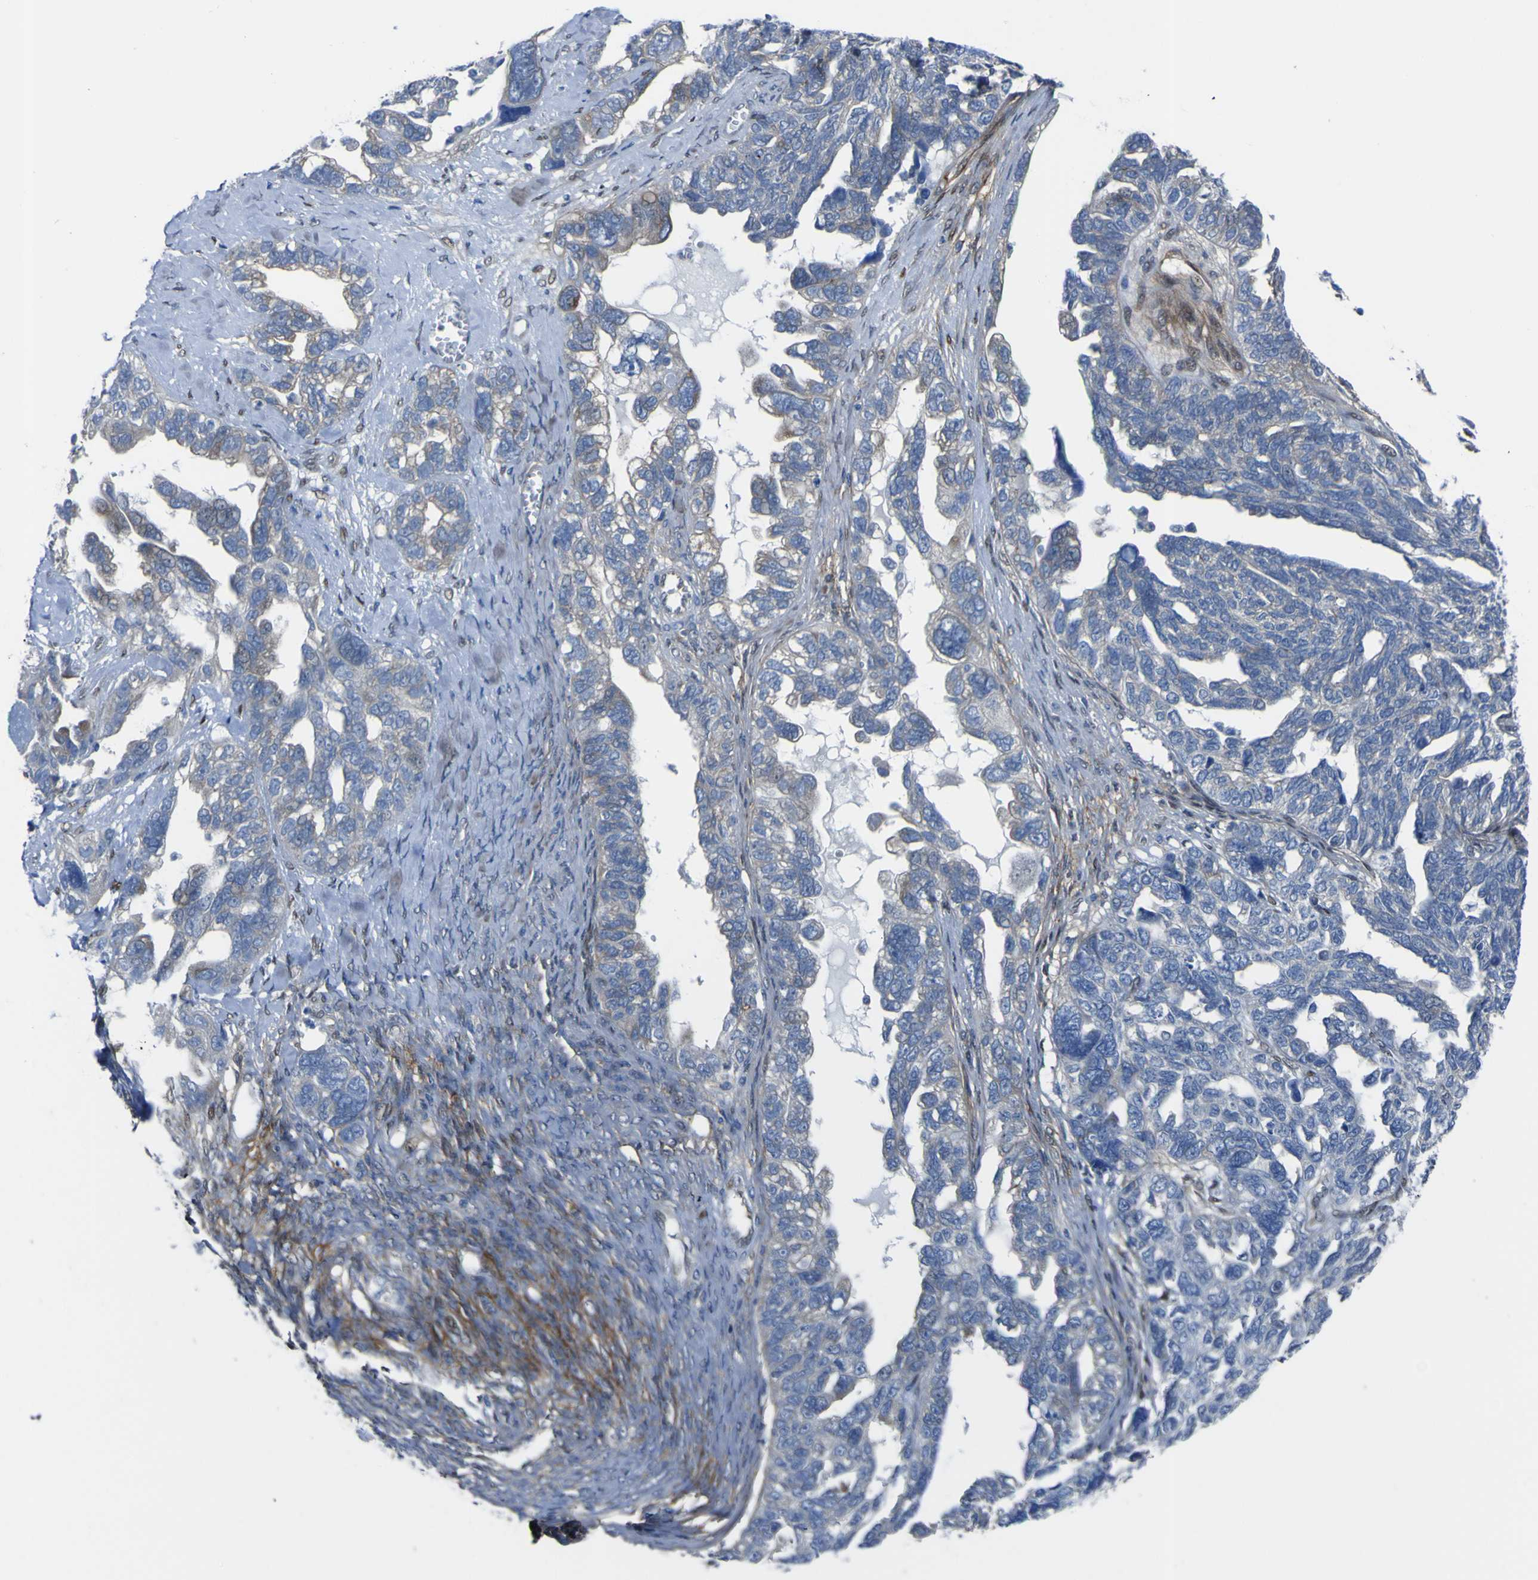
{"staining": {"intensity": "moderate", "quantity": "<25%", "location": "cytoplasmic/membranous"}, "tissue": "ovarian cancer", "cell_type": "Tumor cells", "image_type": "cancer", "snomed": [{"axis": "morphology", "description": "Cystadenocarcinoma, serous, NOS"}, {"axis": "topography", "description": "Ovary"}], "caption": "About <25% of tumor cells in ovarian cancer (serous cystadenocarcinoma) show moderate cytoplasmic/membranous protein expression as visualized by brown immunohistochemical staining.", "gene": "LRRN1", "patient": {"sex": "female", "age": 79}}